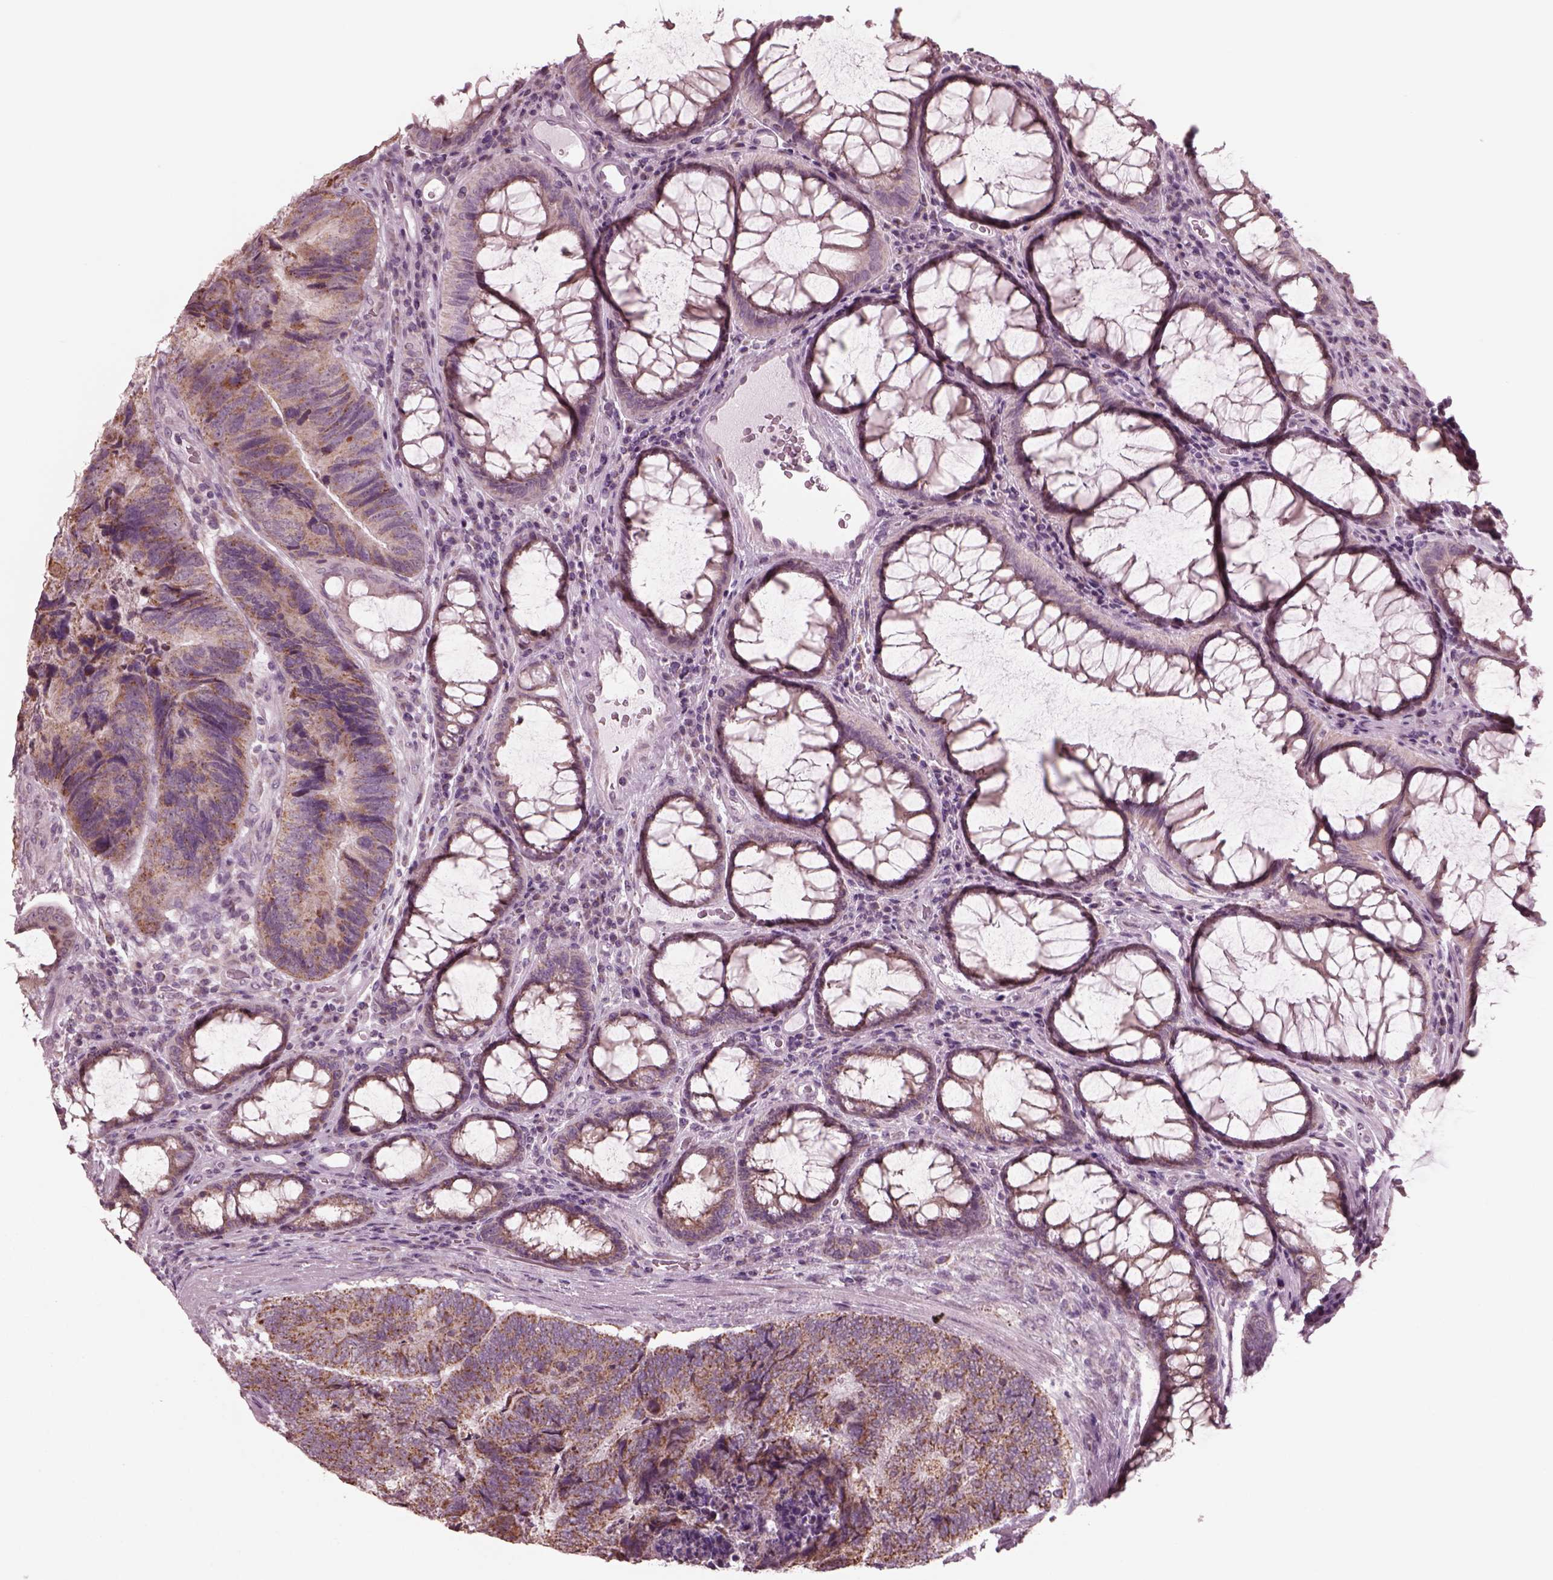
{"staining": {"intensity": "moderate", "quantity": ">75%", "location": "cytoplasmic/membranous"}, "tissue": "colorectal cancer", "cell_type": "Tumor cells", "image_type": "cancer", "snomed": [{"axis": "morphology", "description": "Adenocarcinoma, NOS"}, {"axis": "topography", "description": "Colon"}], "caption": "This micrograph shows colorectal cancer (adenocarcinoma) stained with immunohistochemistry to label a protein in brown. The cytoplasmic/membranous of tumor cells show moderate positivity for the protein. Nuclei are counter-stained blue.", "gene": "CELSR3", "patient": {"sex": "female", "age": 67}}